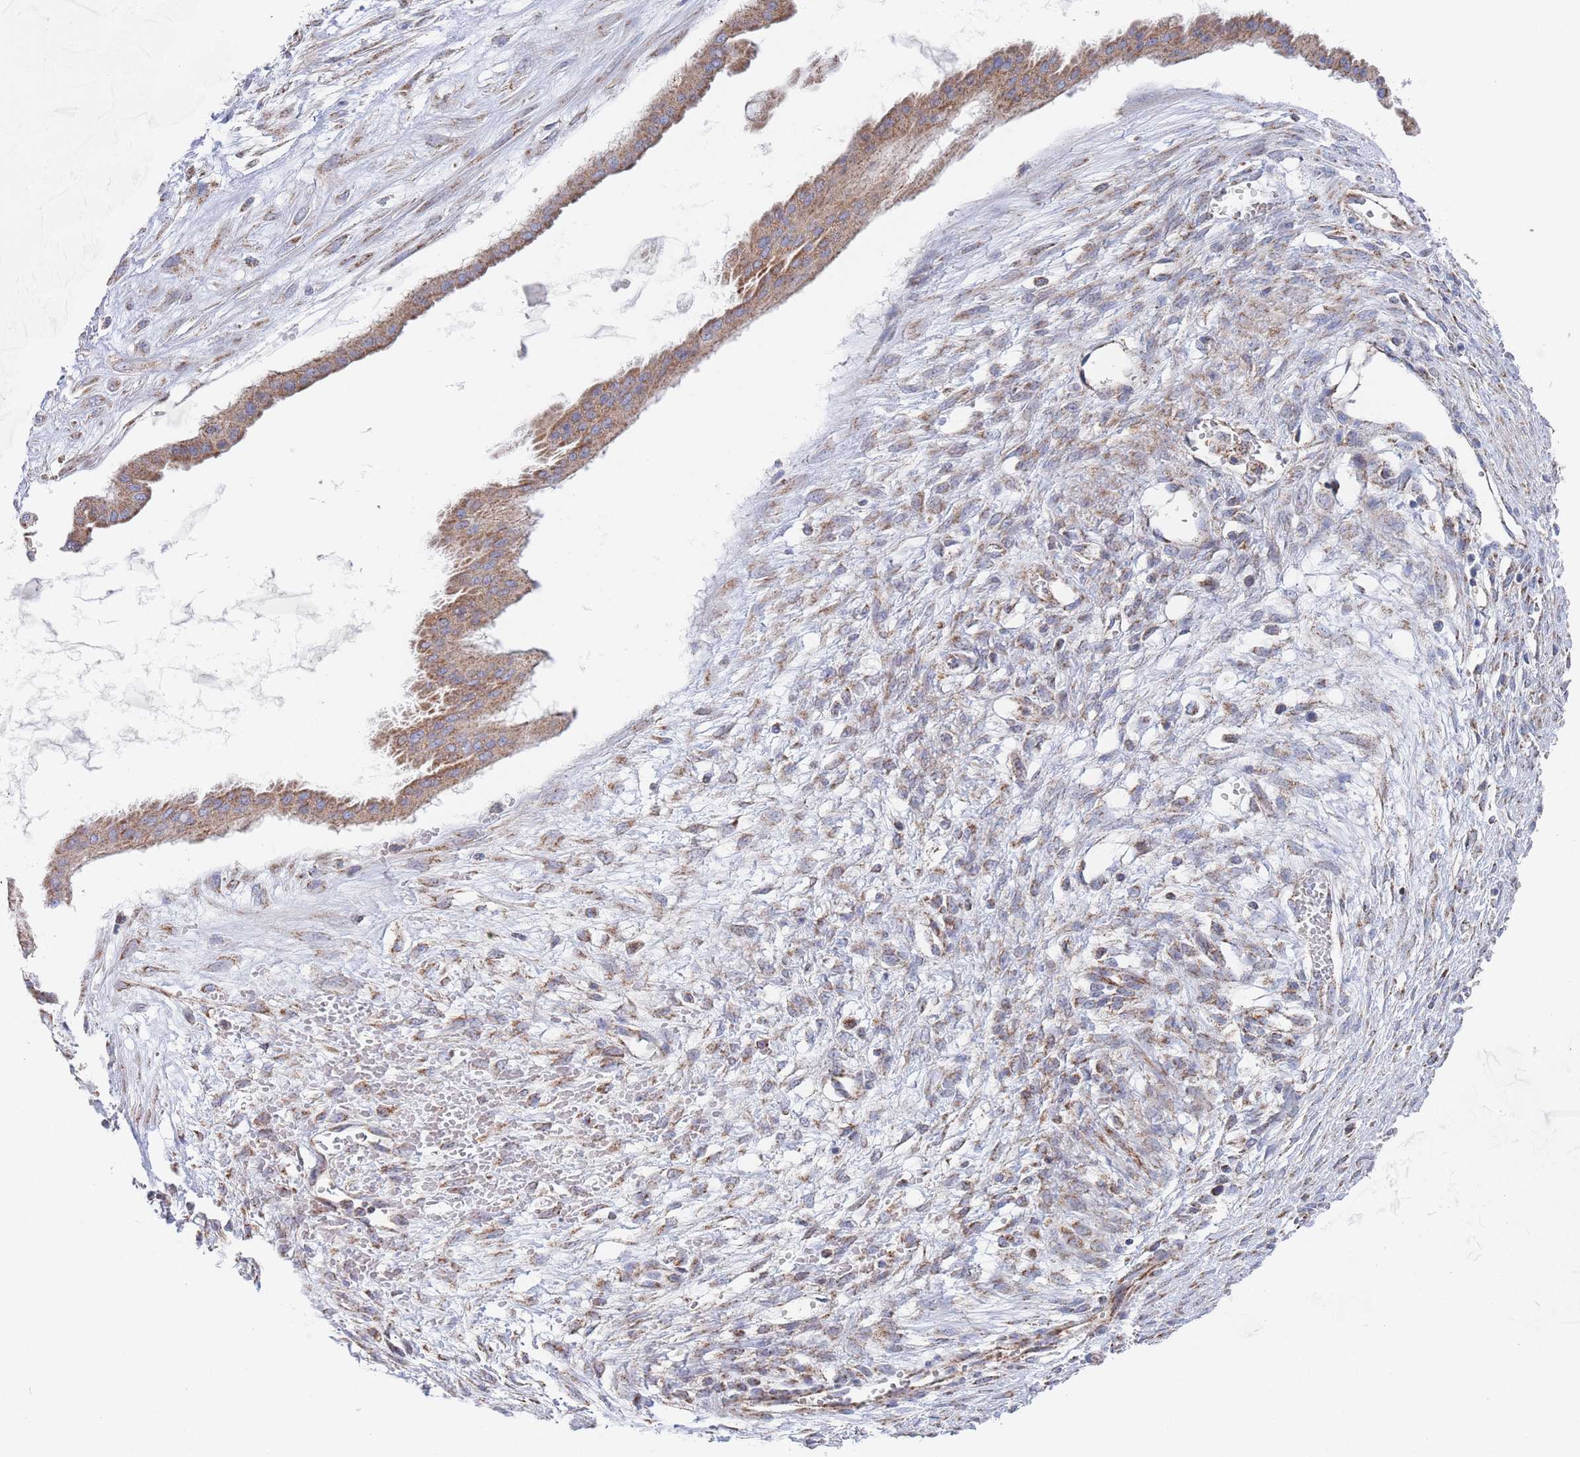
{"staining": {"intensity": "moderate", "quantity": ">75%", "location": "cytoplasmic/membranous"}, "tissue": "ovarian cancer", "cell_type": "Tumor cells", "image_type": "cancer", "snomed": [{"axis": "morphology", "description": "Cystadenocarcinoma, mucinous, NOS"}, {"axis": "topography", "description": "Ovary"}], "caption": "A brown stain labels moderate cytoplasmic/membranous positivity of a protein in human ovarian mucinous cystadenocarcinoma tumor cells.", "gene": "IKZF4", "patient": {"sex": "female", "age": 73}}